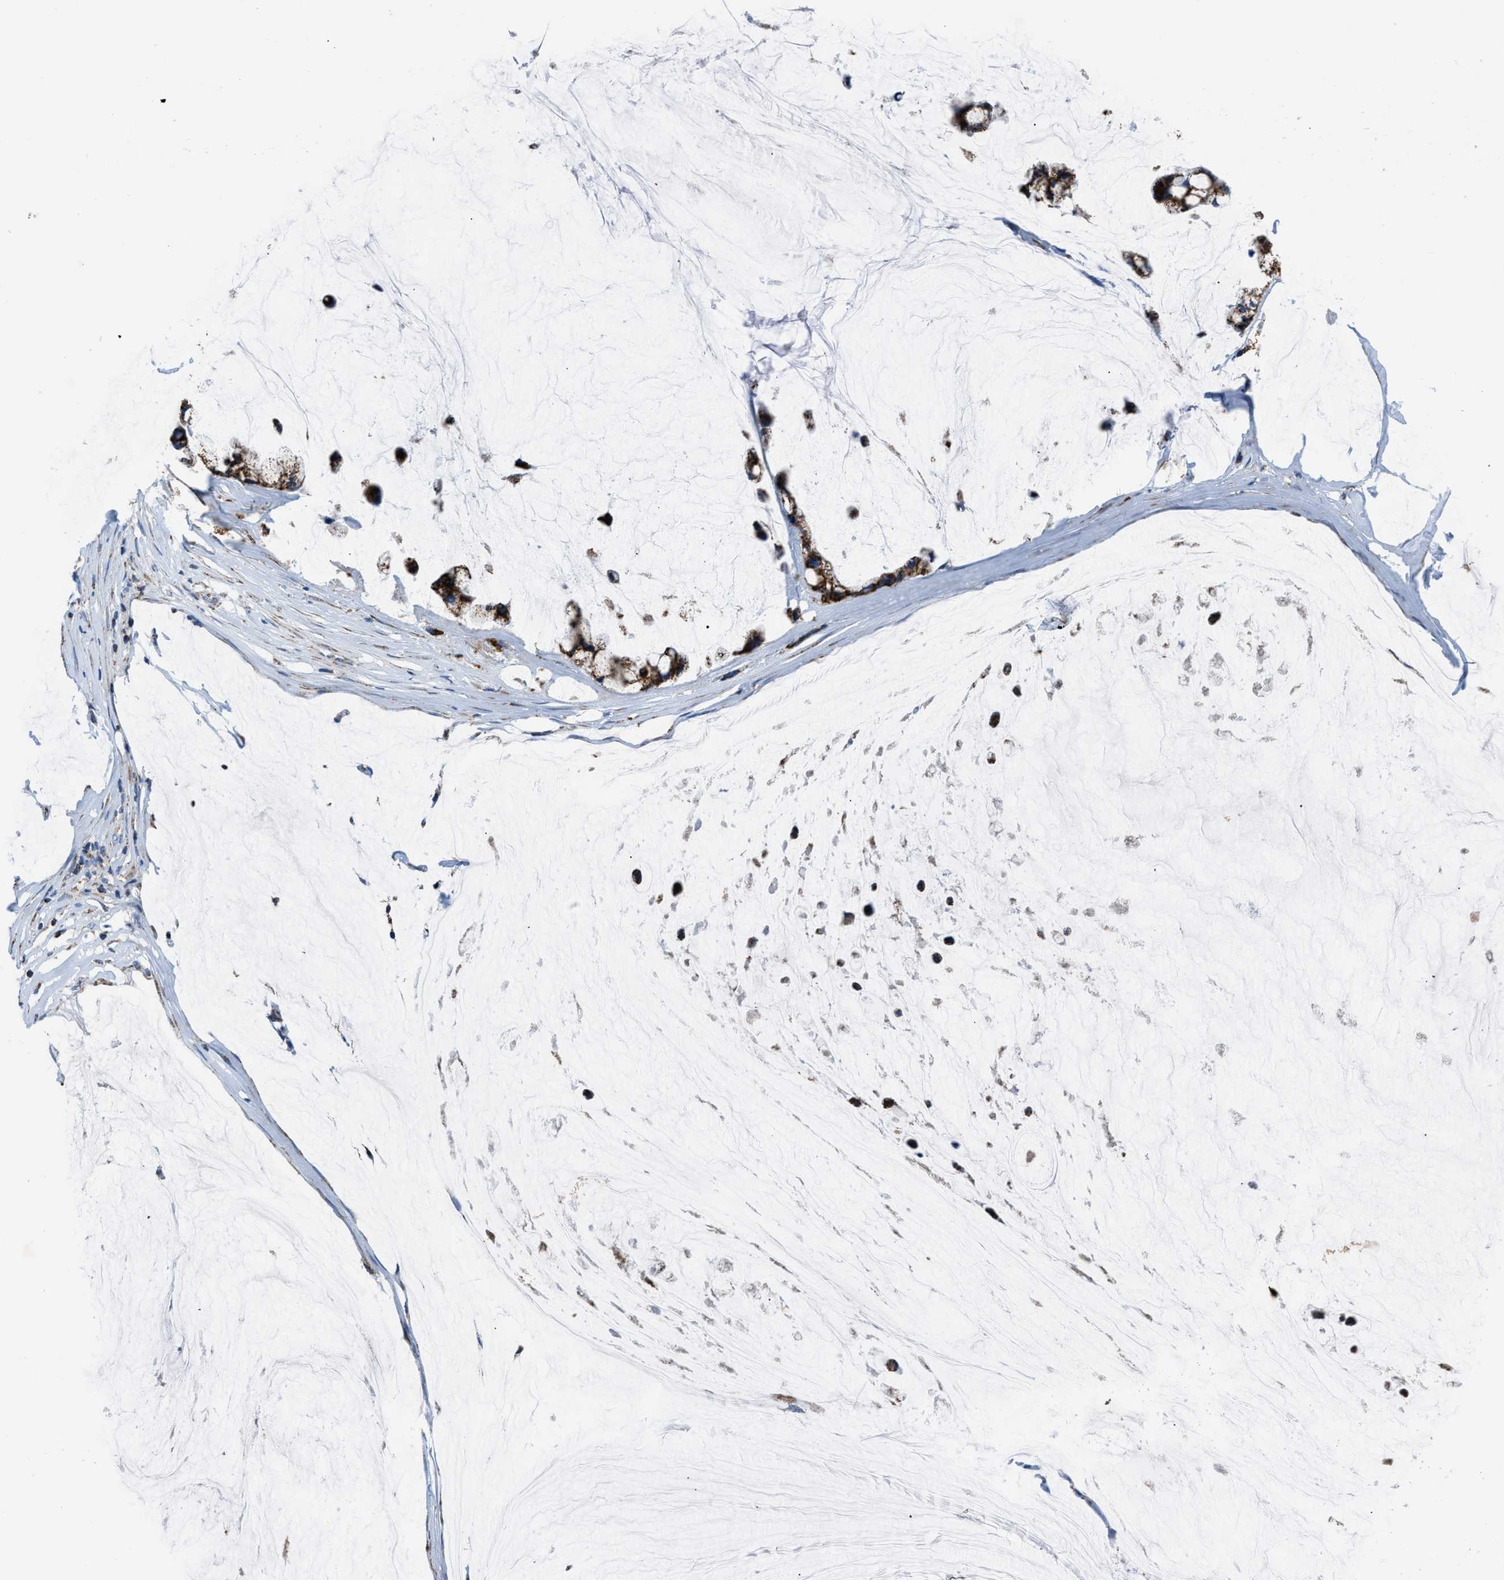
{"staining": {"intensity": "strong", "quantity": ">75%", "location": "cytoplasmic/membranous"}, "tissue": "ovarian cancer", "cell_type": "Tumor cells", "image_type": "cancer", "snomed": [{"axis": "morphology", "description": "Cystadenocarcinoma, mucinous, NOS"}, {"axis": "topography", "description": "Ovary"}], "caption": "The micrograph demonstrates staining of mucinous cystadenocarcinoma (ovarian), revealing strong cytoplasmic/membranous protein positivity (brown color) within tumor cells.", "gene": "ETFB", "patient": {"sex": "female", "age": 39}}